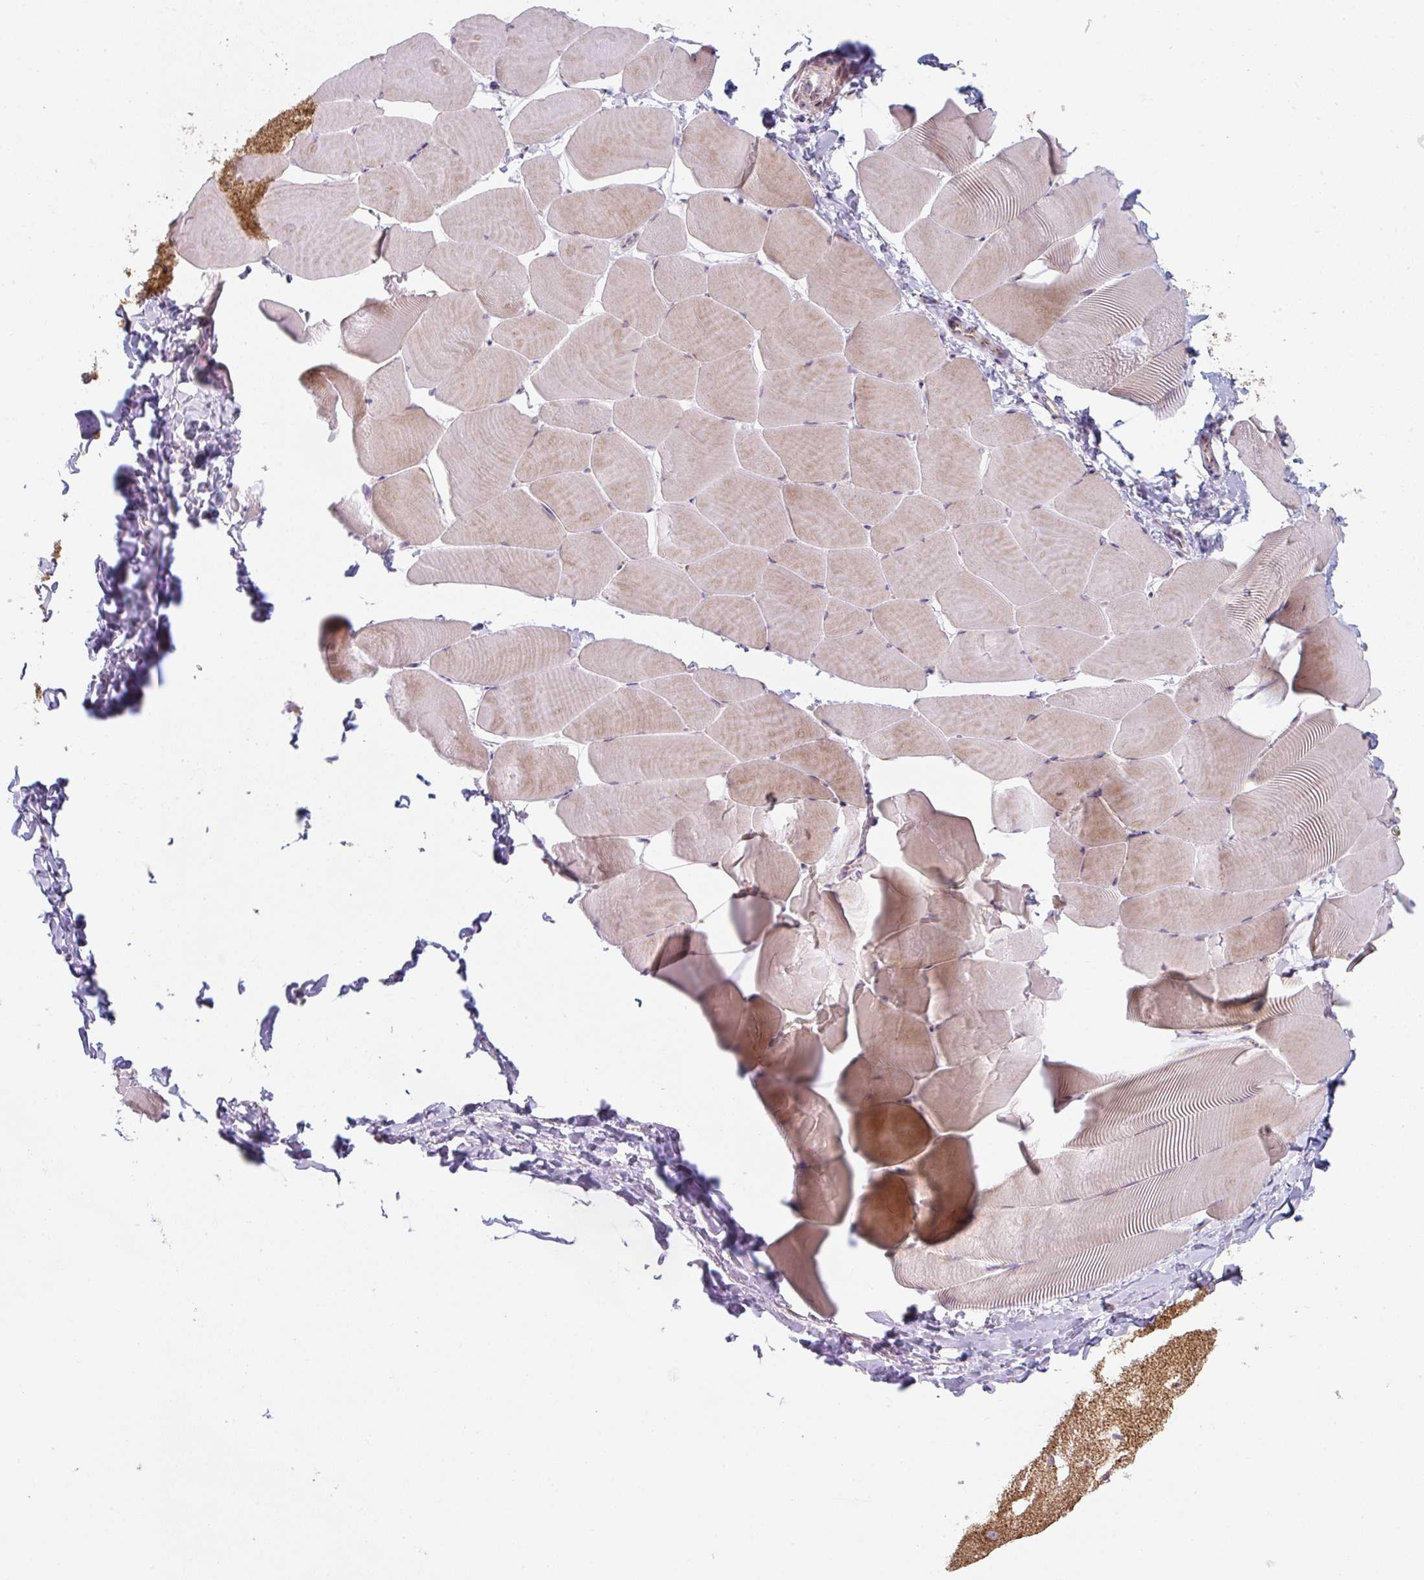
{"staining": {"intensity": "moderate", "quantity": "<25%", "location": "cytoplasmic/membranous"}, "tissue": "skeletal muscle", "cell_type": "Myocytes", "image_type": "normal", "snomed": [{"axis": "morphology", "description": "Normal tissue, NOS"}, {"axis": "topography", "description": "Skeletal muscle"}], "caption": "Immunohistochemical staining of normal human skeletal muscle shows moderate cytoplasmic/membranous protein expression in about <25% of myocytes.", "gene": "GVQW3", "patient": {"sex": "male", "age": 25}}